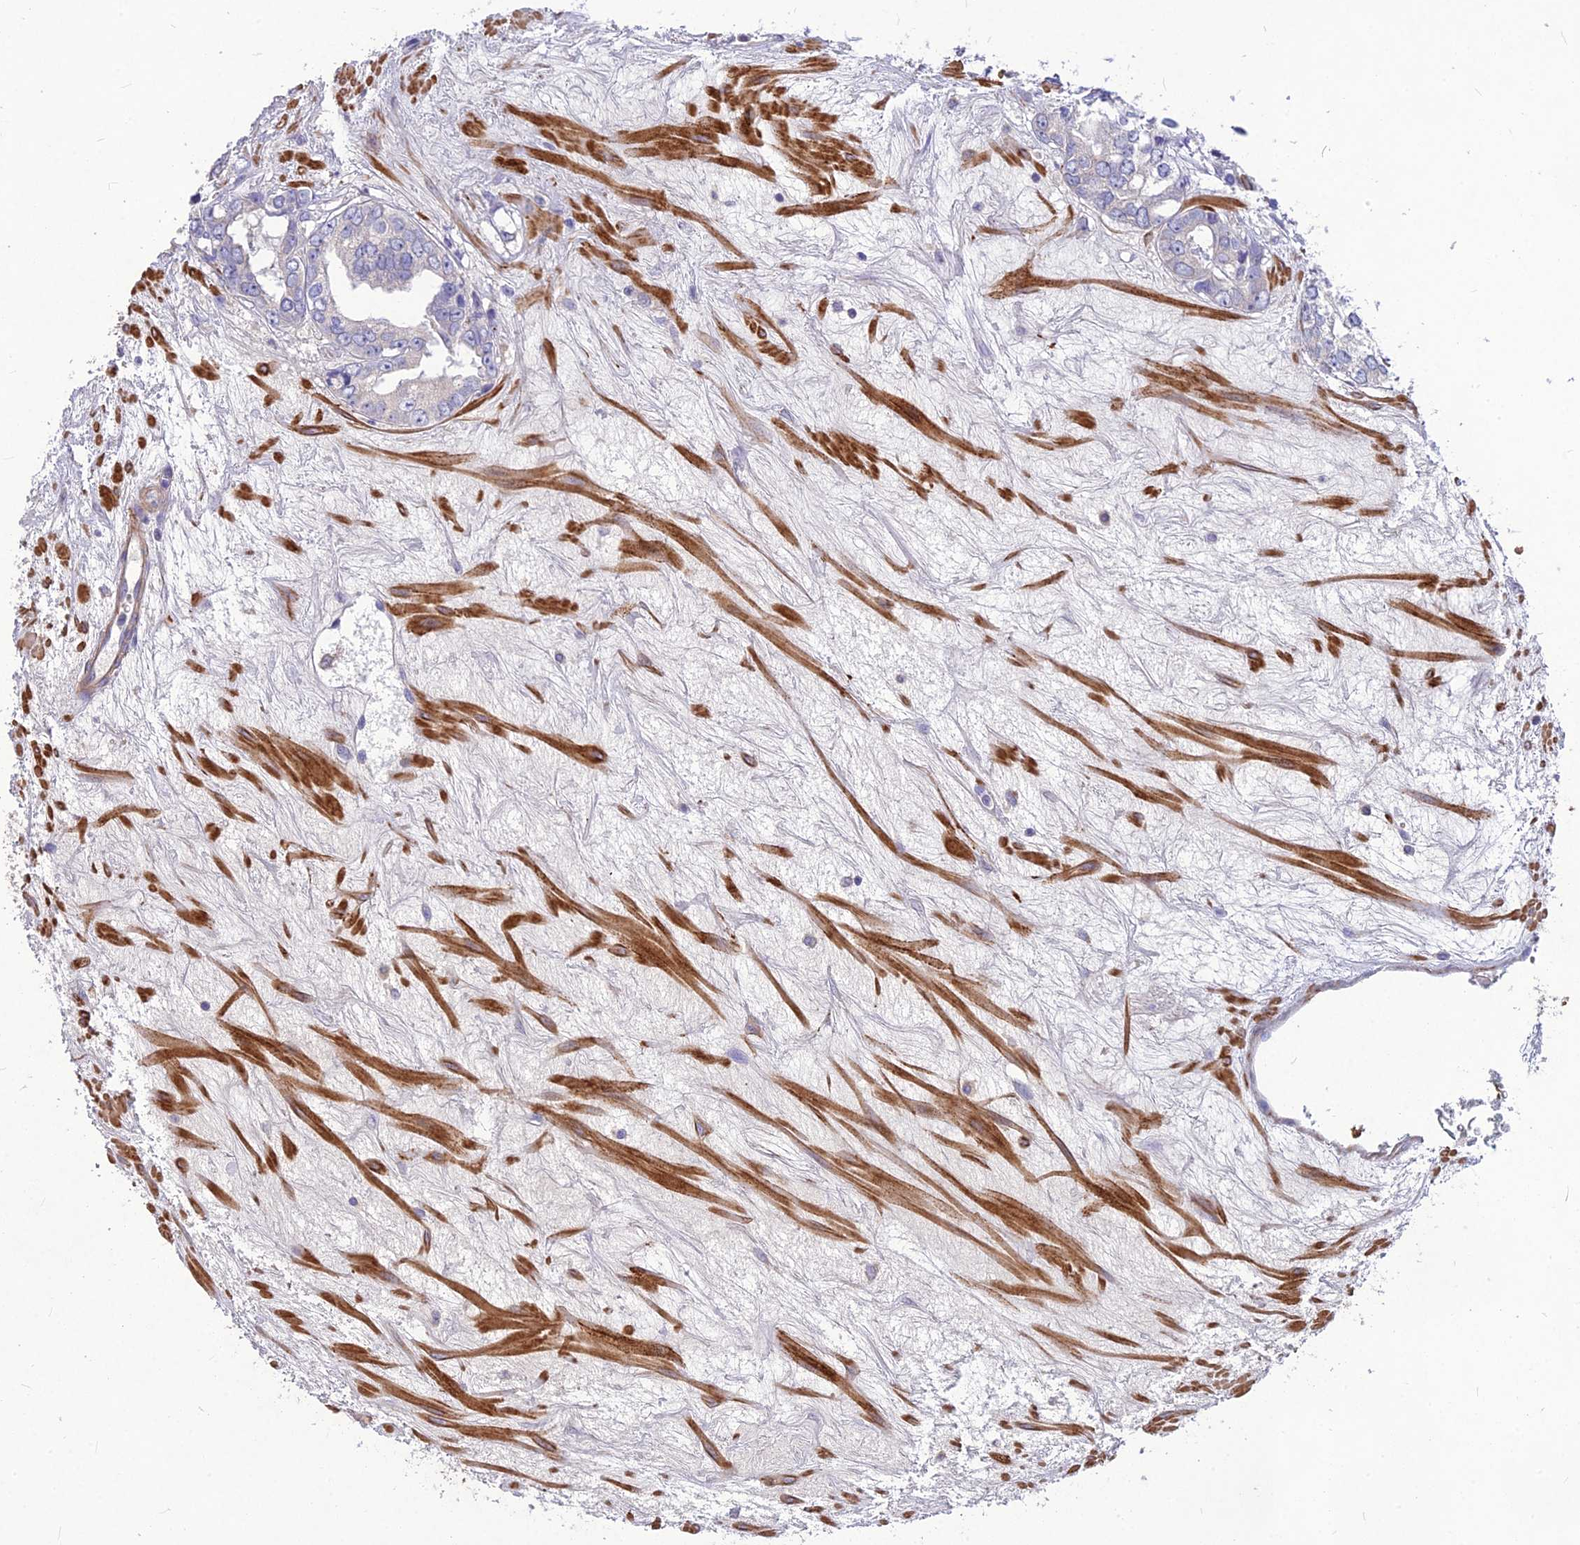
{"staining": {"intensity": "negative", "quantity": "none", "location": "none"}, "tissue": "prostate cancer", "cell_type": "Tumor cells", "image_type": "cancer", "snomed": [{"axis": "morphology", "description": "Adenocarcinoma, High grade"}, {"axis": "topography", "description": "Prostate"}], "caption": "This is a histopathology image of immunohistochemistry staining of prostate adenocarcinoma (high-grade), which shows no positivity in tumor cells. (DAB (3,3'-diaminobenzidine) immunohistochemistry (IHC) visualized using brightfield microscopy, high magnification).", "gene": "CLUH", "patient": {"sex": "male", "age": 66}}